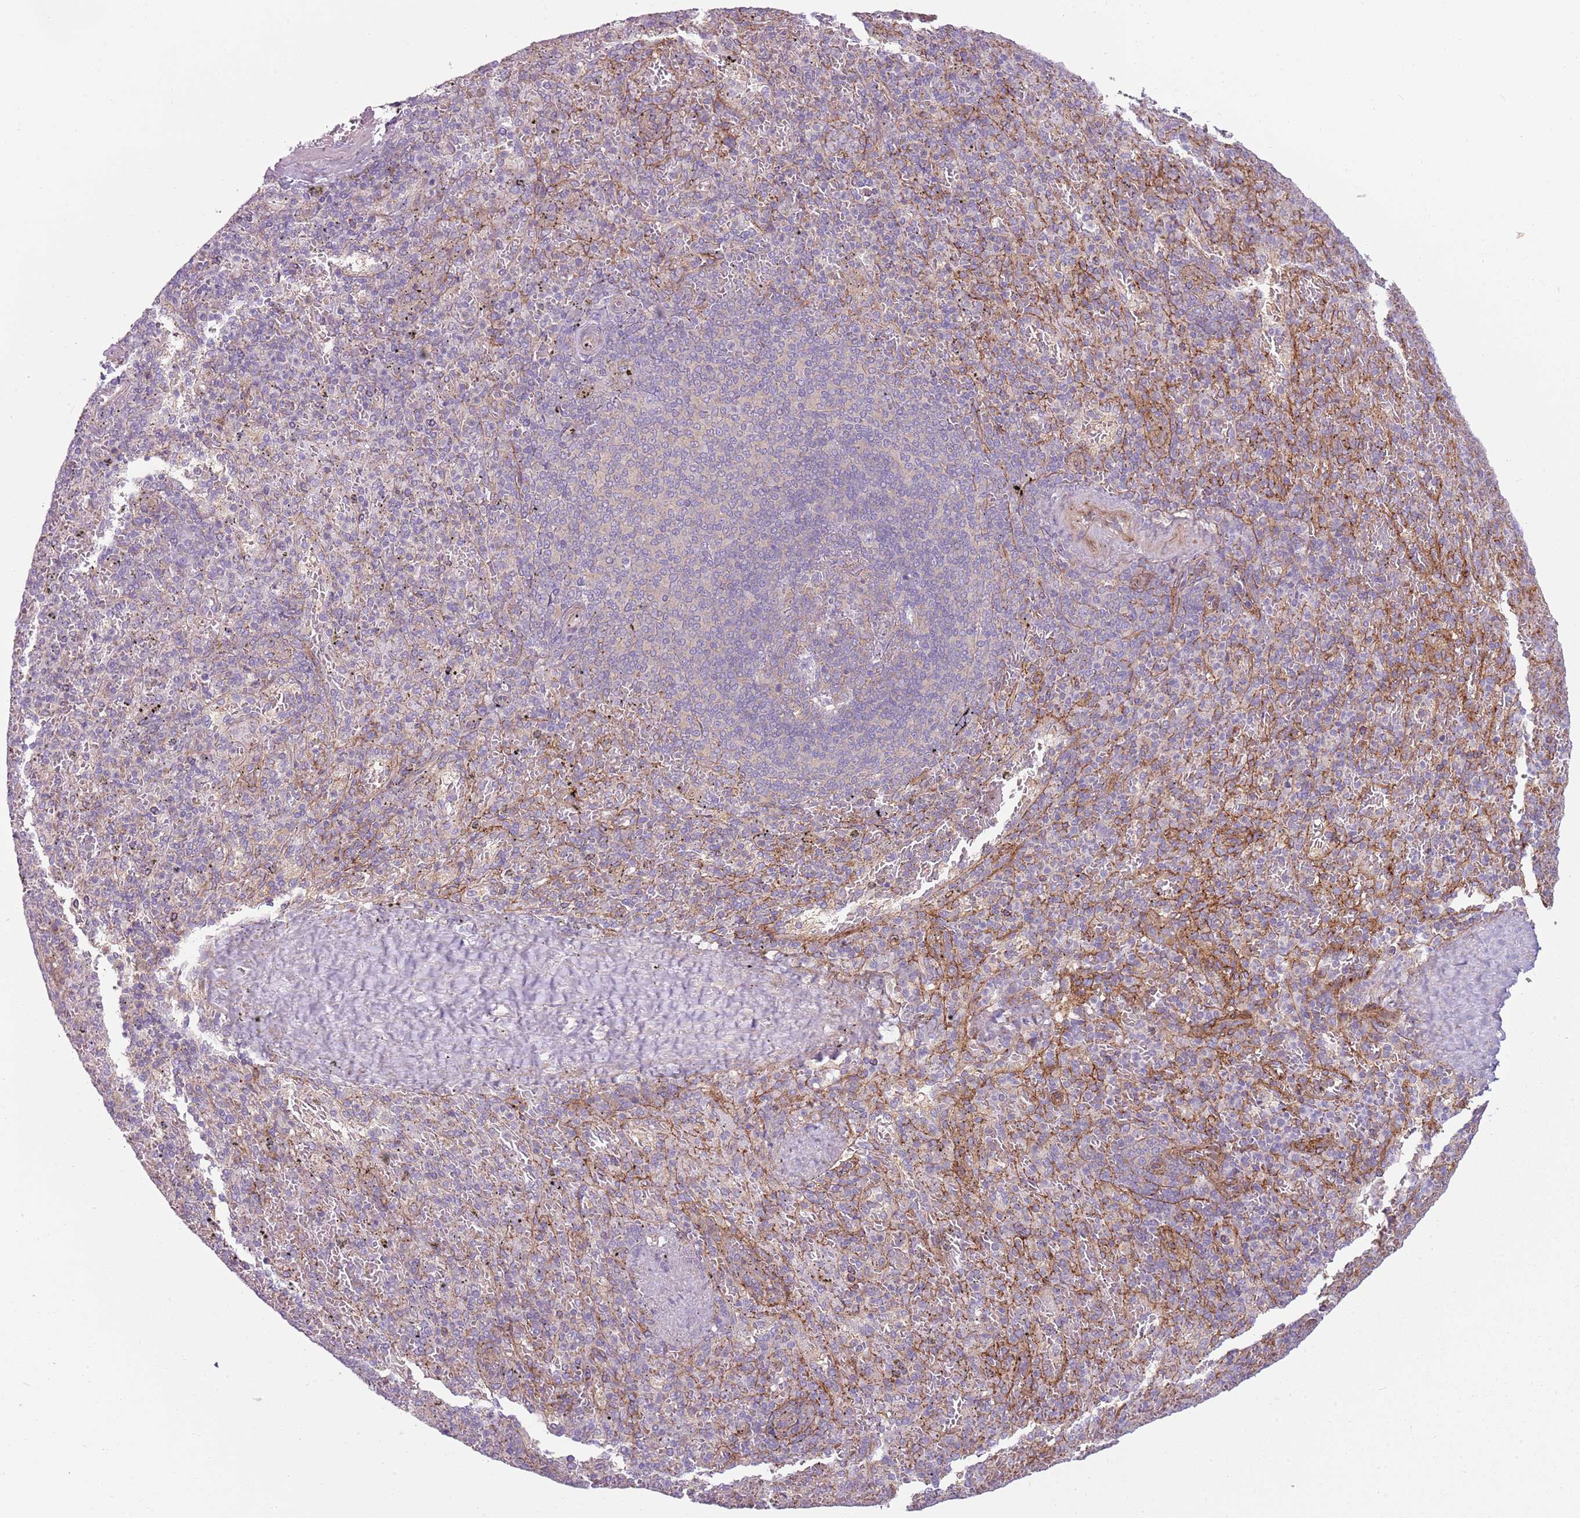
{"staining": {"intensity": "weak", "quantity": "<25%", "location": "cytoplasmic/membranous"}, "tissue": "spleen", "cell_type": "Cells in red pulp", "image_type": "normal", "snomed": [{"axis": "morphology", "description": "Normal tissue, NOS"}, {"axis": "topography", "description": "Spleen"}], "caption": "Cells in red pulp show no significant protein positivity in normal spleen. (Brightfield microscopy of DAB (3,3'-diaminobenzidine) immunohistochemistry (IHC) at high magnification).", "gene": "SNX1", "patient": {"sex": "male", "age": 82}}